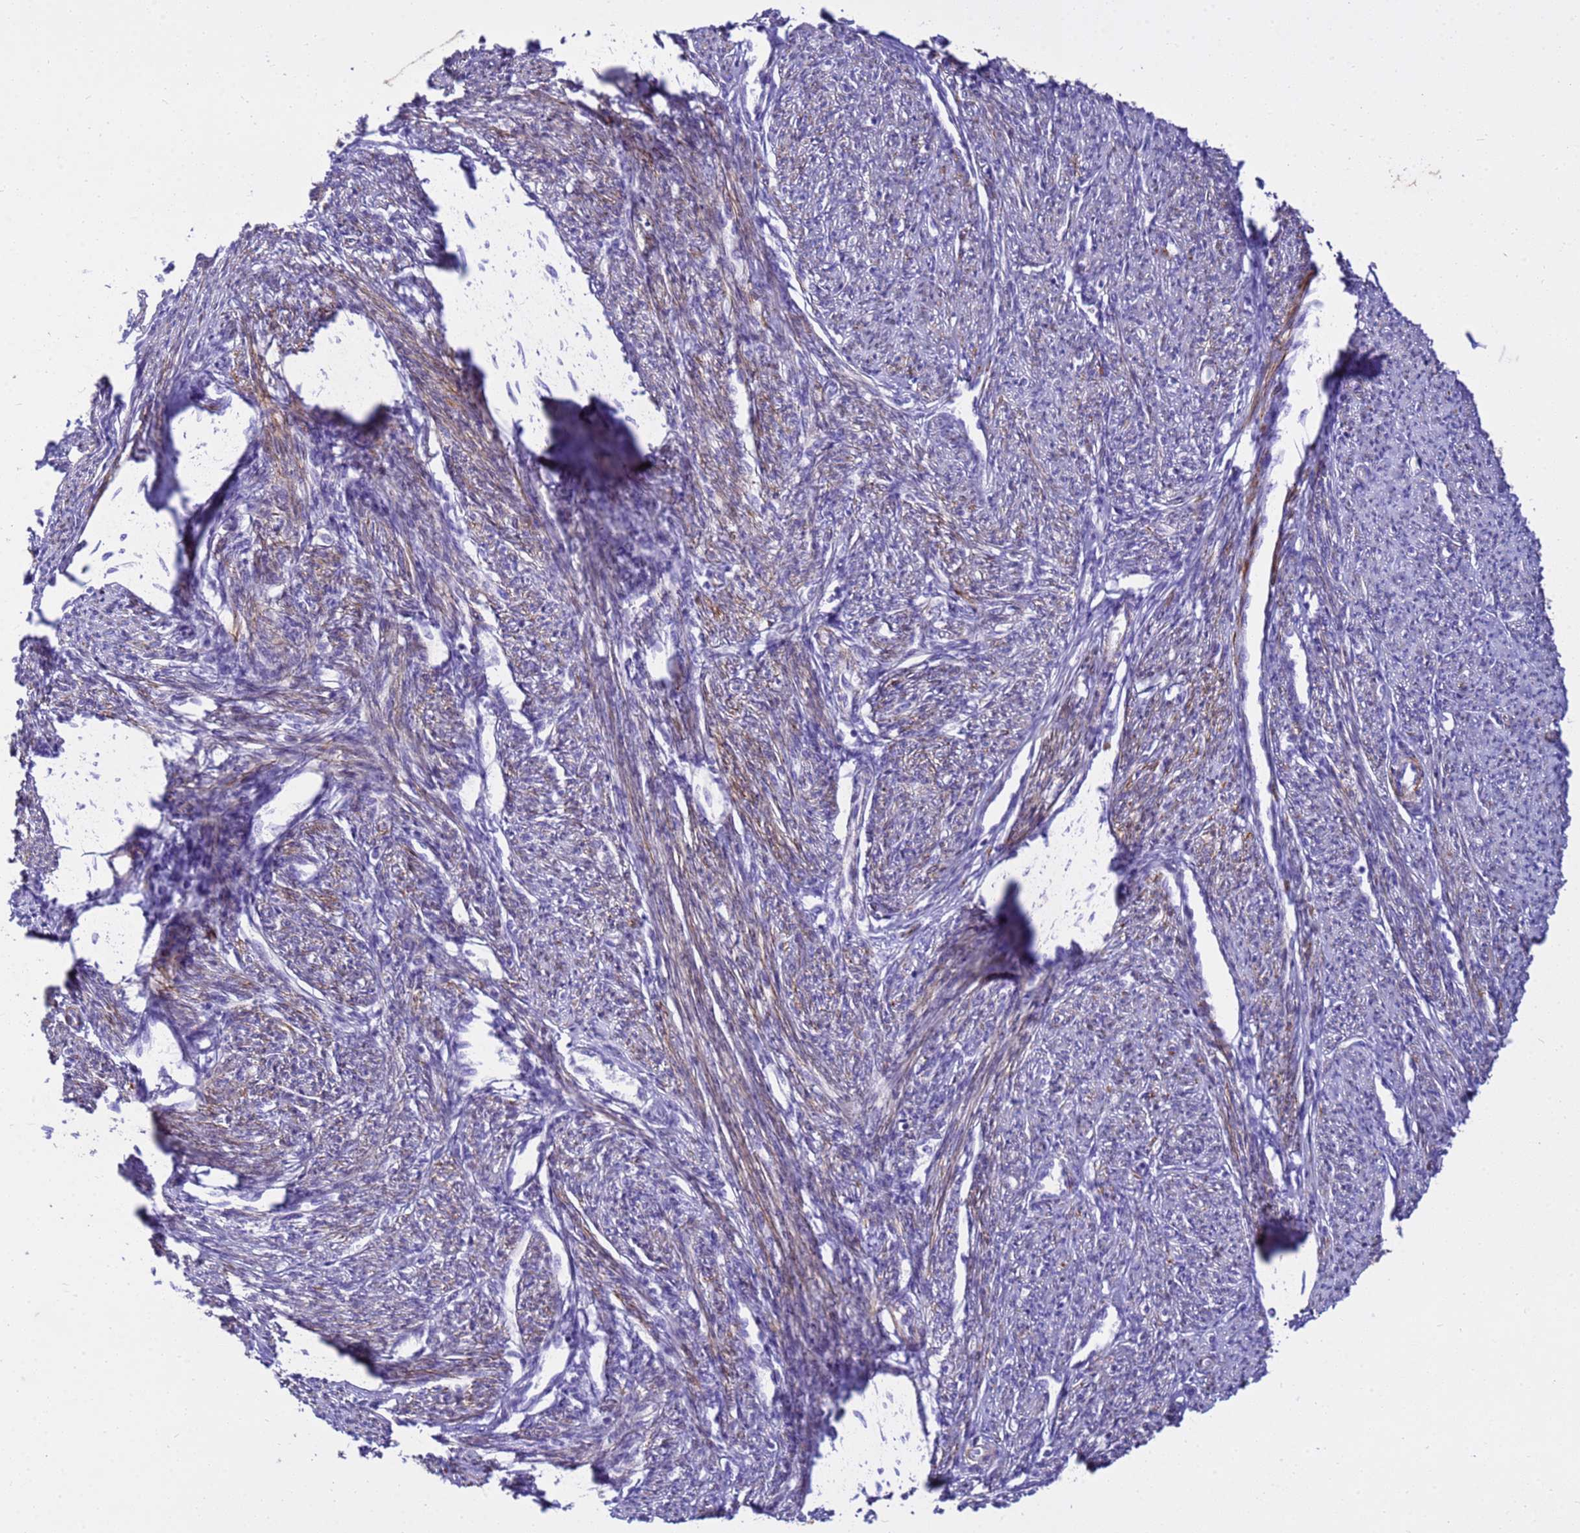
{"staining": {"intensity": "strong", "quantity": "25%-75%", "location": "cytoplasmic/membranous"}, "tissue": "smooth muscle", "cell_type": "Smooth muscle cells", "image_type": "normal", "snomed": [{"axis": "morphology", "description": "Normal tissue, NOS"}, {"axis": "topography", "description": "Smooth muscle"}, {"axis": "topography", "description": "Uterus"}], "caption": "Brown immunohistochemical staining in benign human smooth muscle reveals strong cytoplasmic/membranous staining in approximately 25%-75% of smooth muscle cells.", "gene": "P2RX7", "patient": {"sex": "female", "age": 59}}